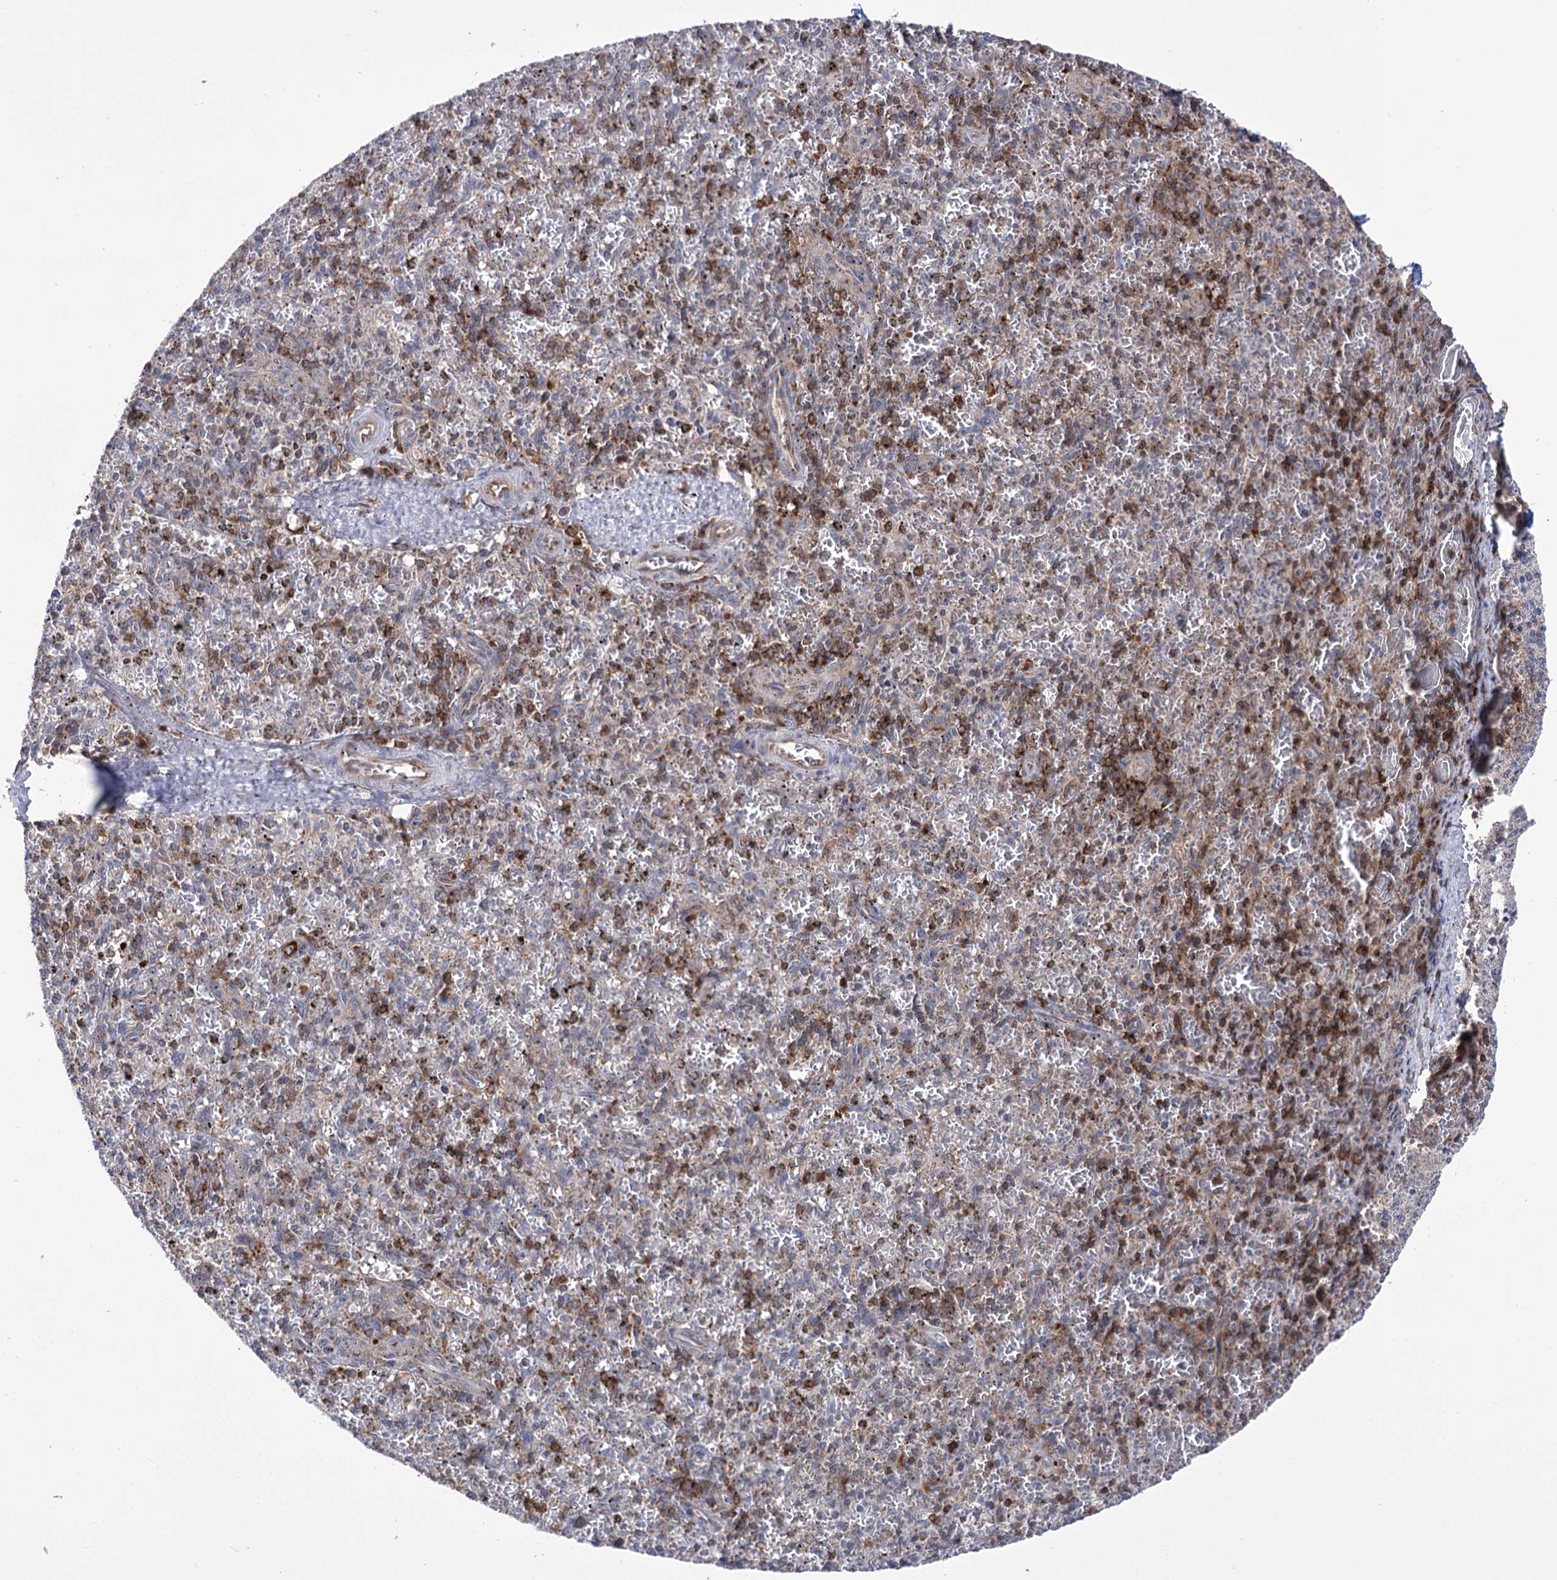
{"staining": {"intensity": "moderate", "quantity": "<25%", "location": "cytoplasmic/membranous"}, "tissue": "spleen", "cell_type": "Cells in red pulp", "image_type": "normal", "snomed": [{"axis": "morphology", "description": "Normal tissue, NOS"}, {"axis": "topography", "description": "Spleen"}], "caption": "A brown stain shows moderate cytoplasmic/membranous positivity of a protein in cells in red pulp of normal spleen. The staining was performed using DAB, with brown indicating positive protein expression. Nuclei are stained blue with hematoxylin.", "gene": "ZNF622", "patient": {"sex": "male", "age": 72}}